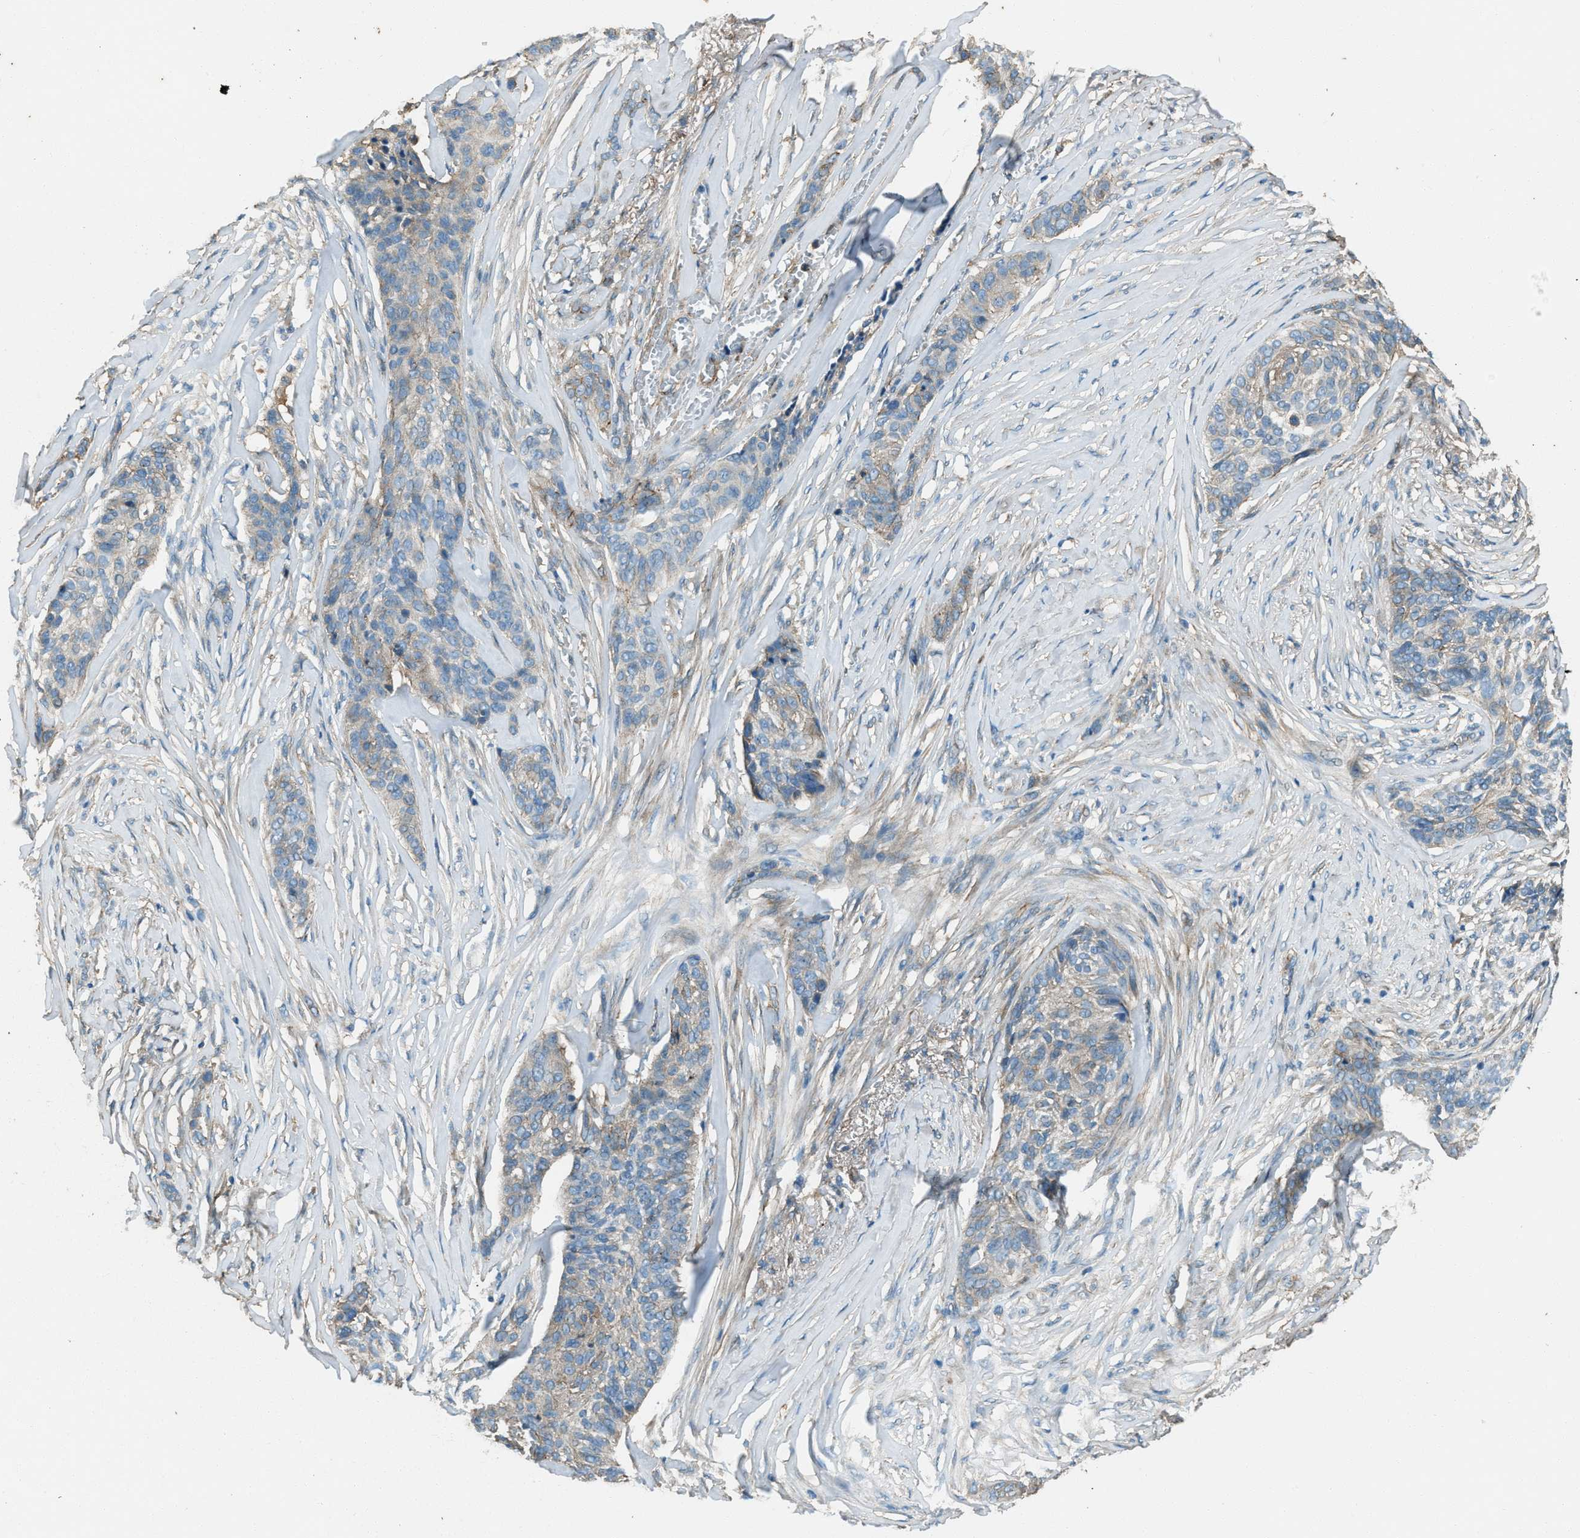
{"staining": {"intensity": "moderate", "quantity": "<25%", "location": "cytoplasmic/membranous"}, "tissue": "skin cancer", "cell_type": "Tumor cells", "image_type": "cancer", "snomed": [{"axis": "morphology", "description": "Basal cell carcinoma"}, {"axis": "topography", "description": "Skin"}], "caption": "A low amount of moderate cytoplasmic/membranous expression is identified in about <25% of tumor cells in skin cancer (basal cell carcinoma) tissue.", "gene": "SVIL", "patient": {"sex": "male", "age": 85}}